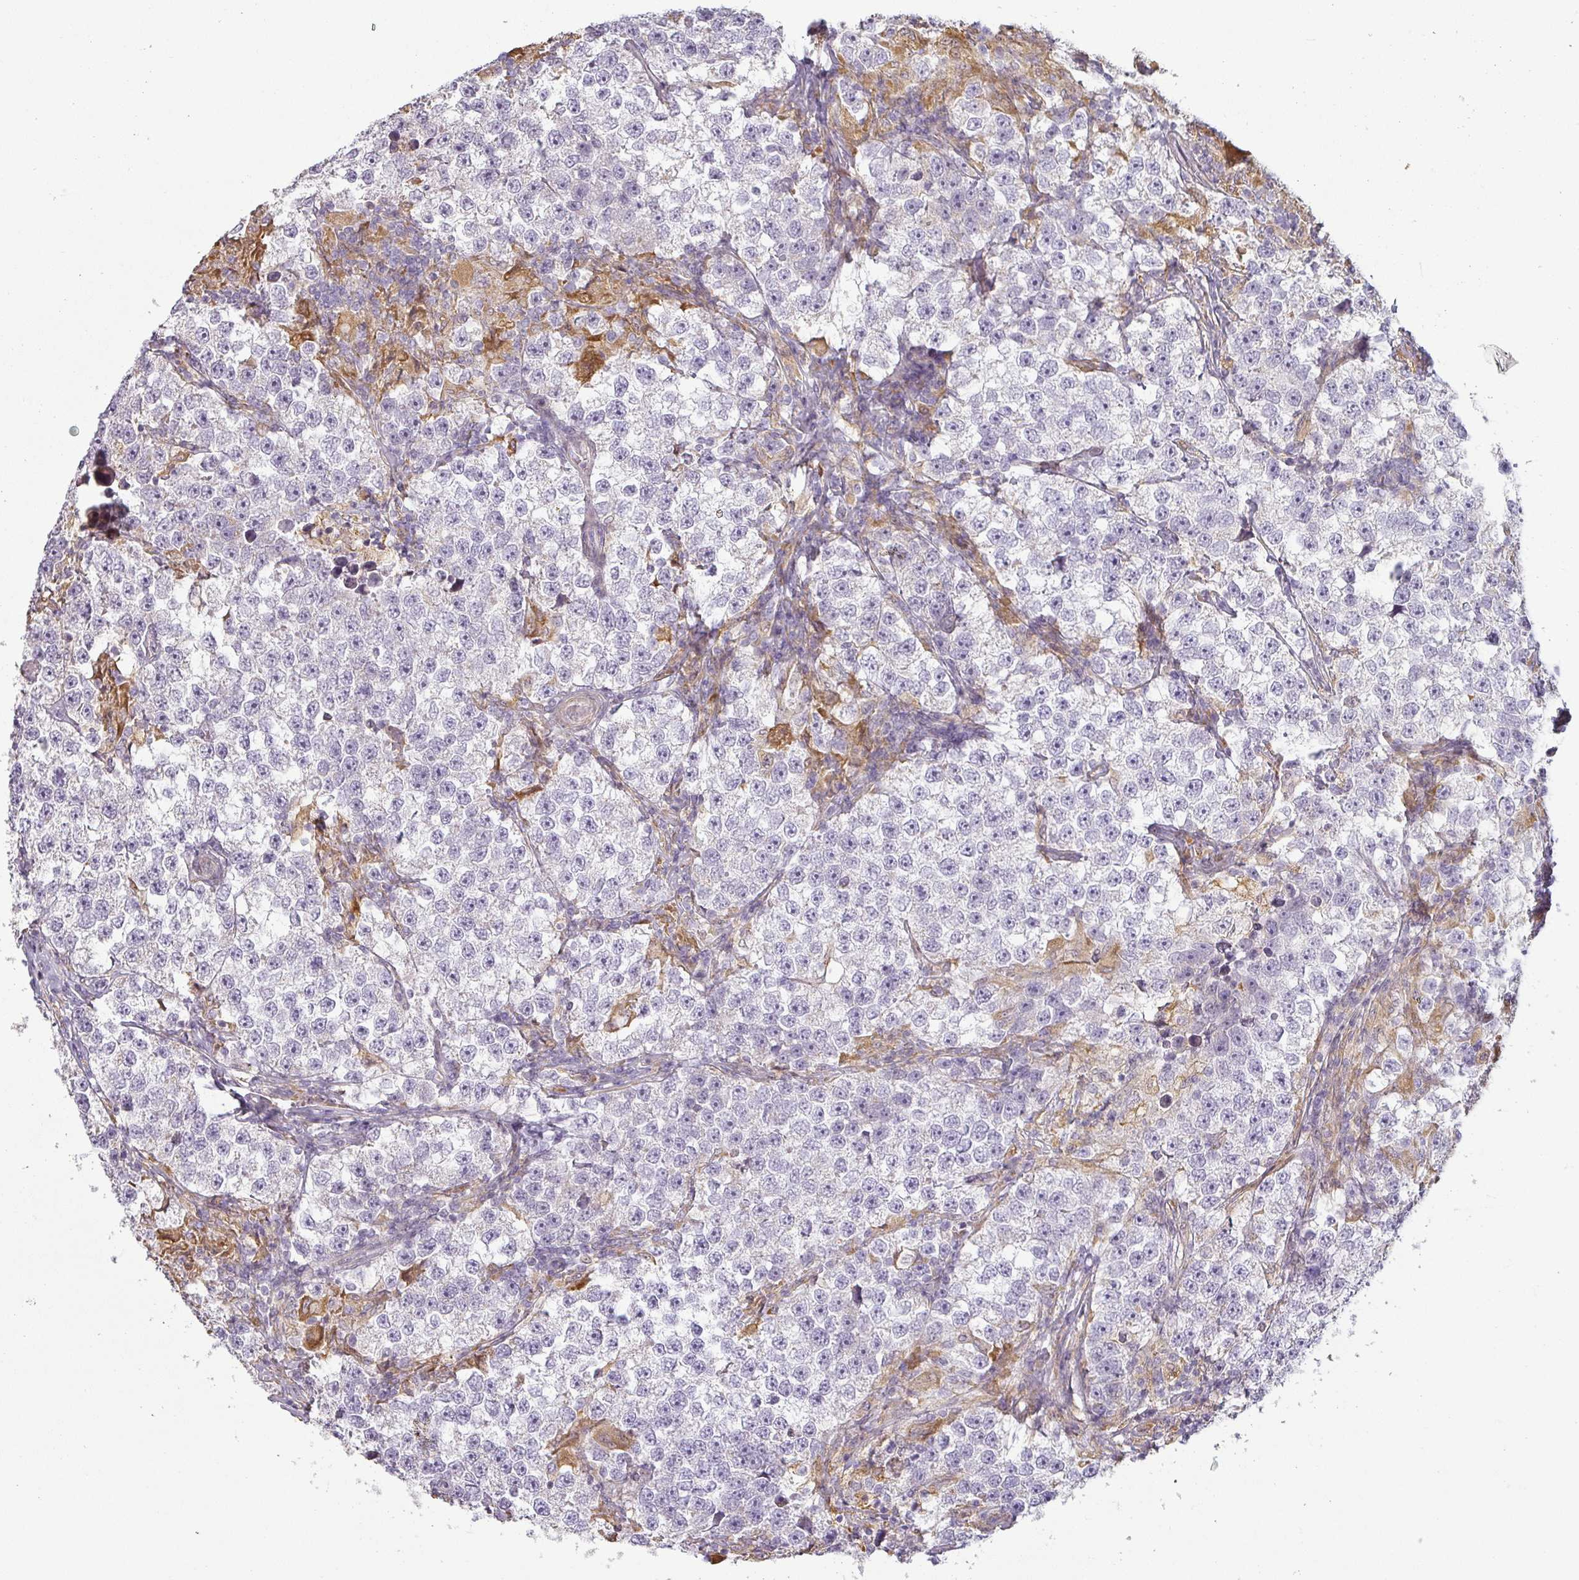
{"staining": {"intensity": "negative", "quantity": "none", "location": "none"}, "tissue": "testis cancer", "cell_type": "Tumor cells", "image_type": "cancer", "snomed": [{"axis": "morphology", "description": "Seminoma, NOS"}, {"axis": "topography", "description": "Testis"}], "caption": "Tumor cells are negative for protein expression in human testis cancer.", "gene": "CCDC144A", "patient": {"sex": "male", "age": 46}}